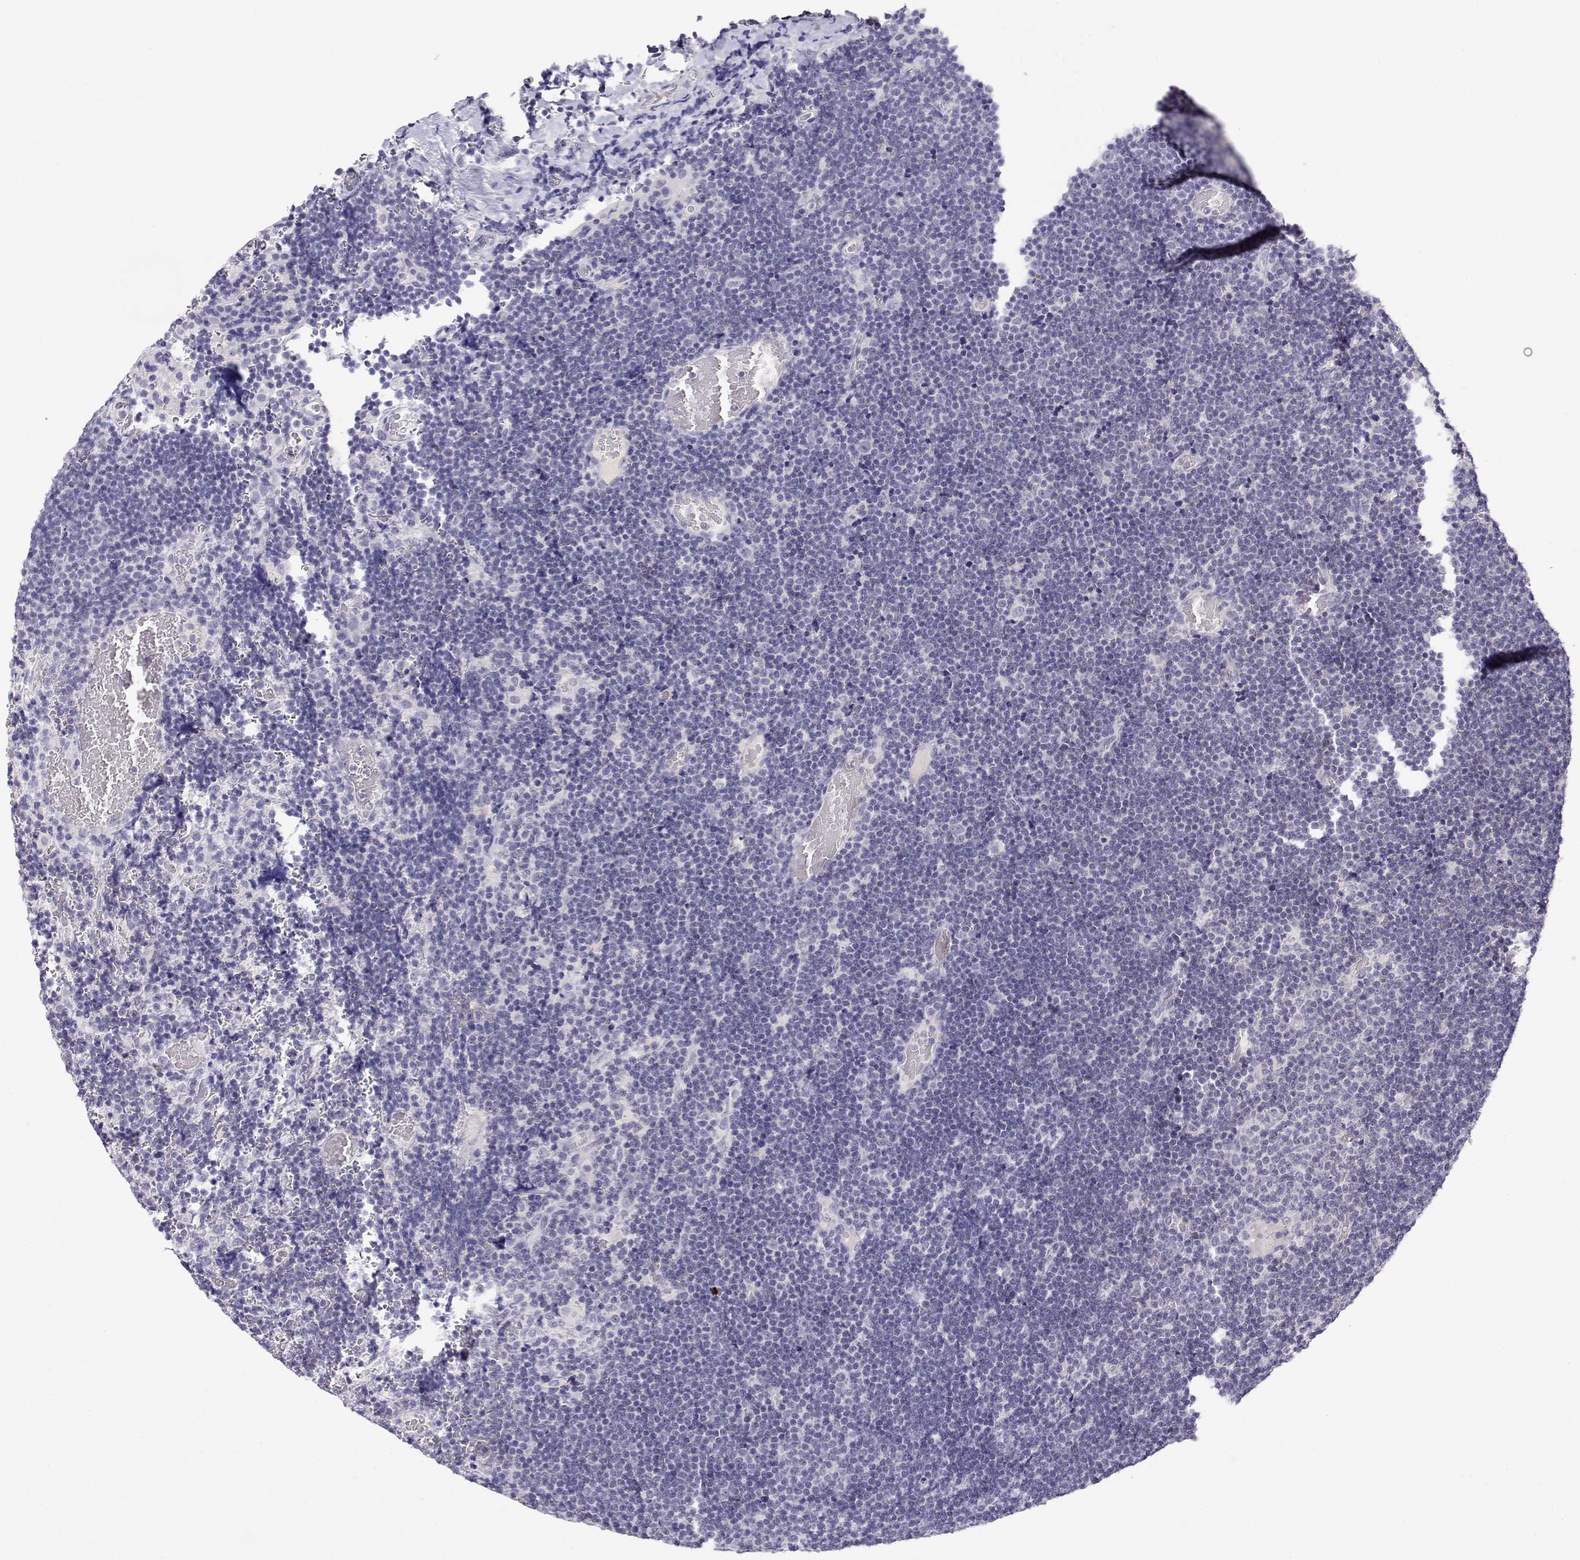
{"staining": {"intensity": "negative", "quantity": "none", "location": "none"}, "tissue": "lymphoma", "cell_type": "Tumor cells", "image_type": "cancer", "snomed": [{"axis": "morphology", "description": "Malignant lymphoma, non-Hodgkin's type, Low grade"}, {"axis": "topography", "description": "Brain"}], "caption": "The immunohistochemistry (IHC) photomicrograph has no significant positivity in tumor cells of malignant lymphoma, non-Hodgkin's type (low-grade) tissue.", "gene": "GPR174", "patient": {"sex": "female", "age": 66}}